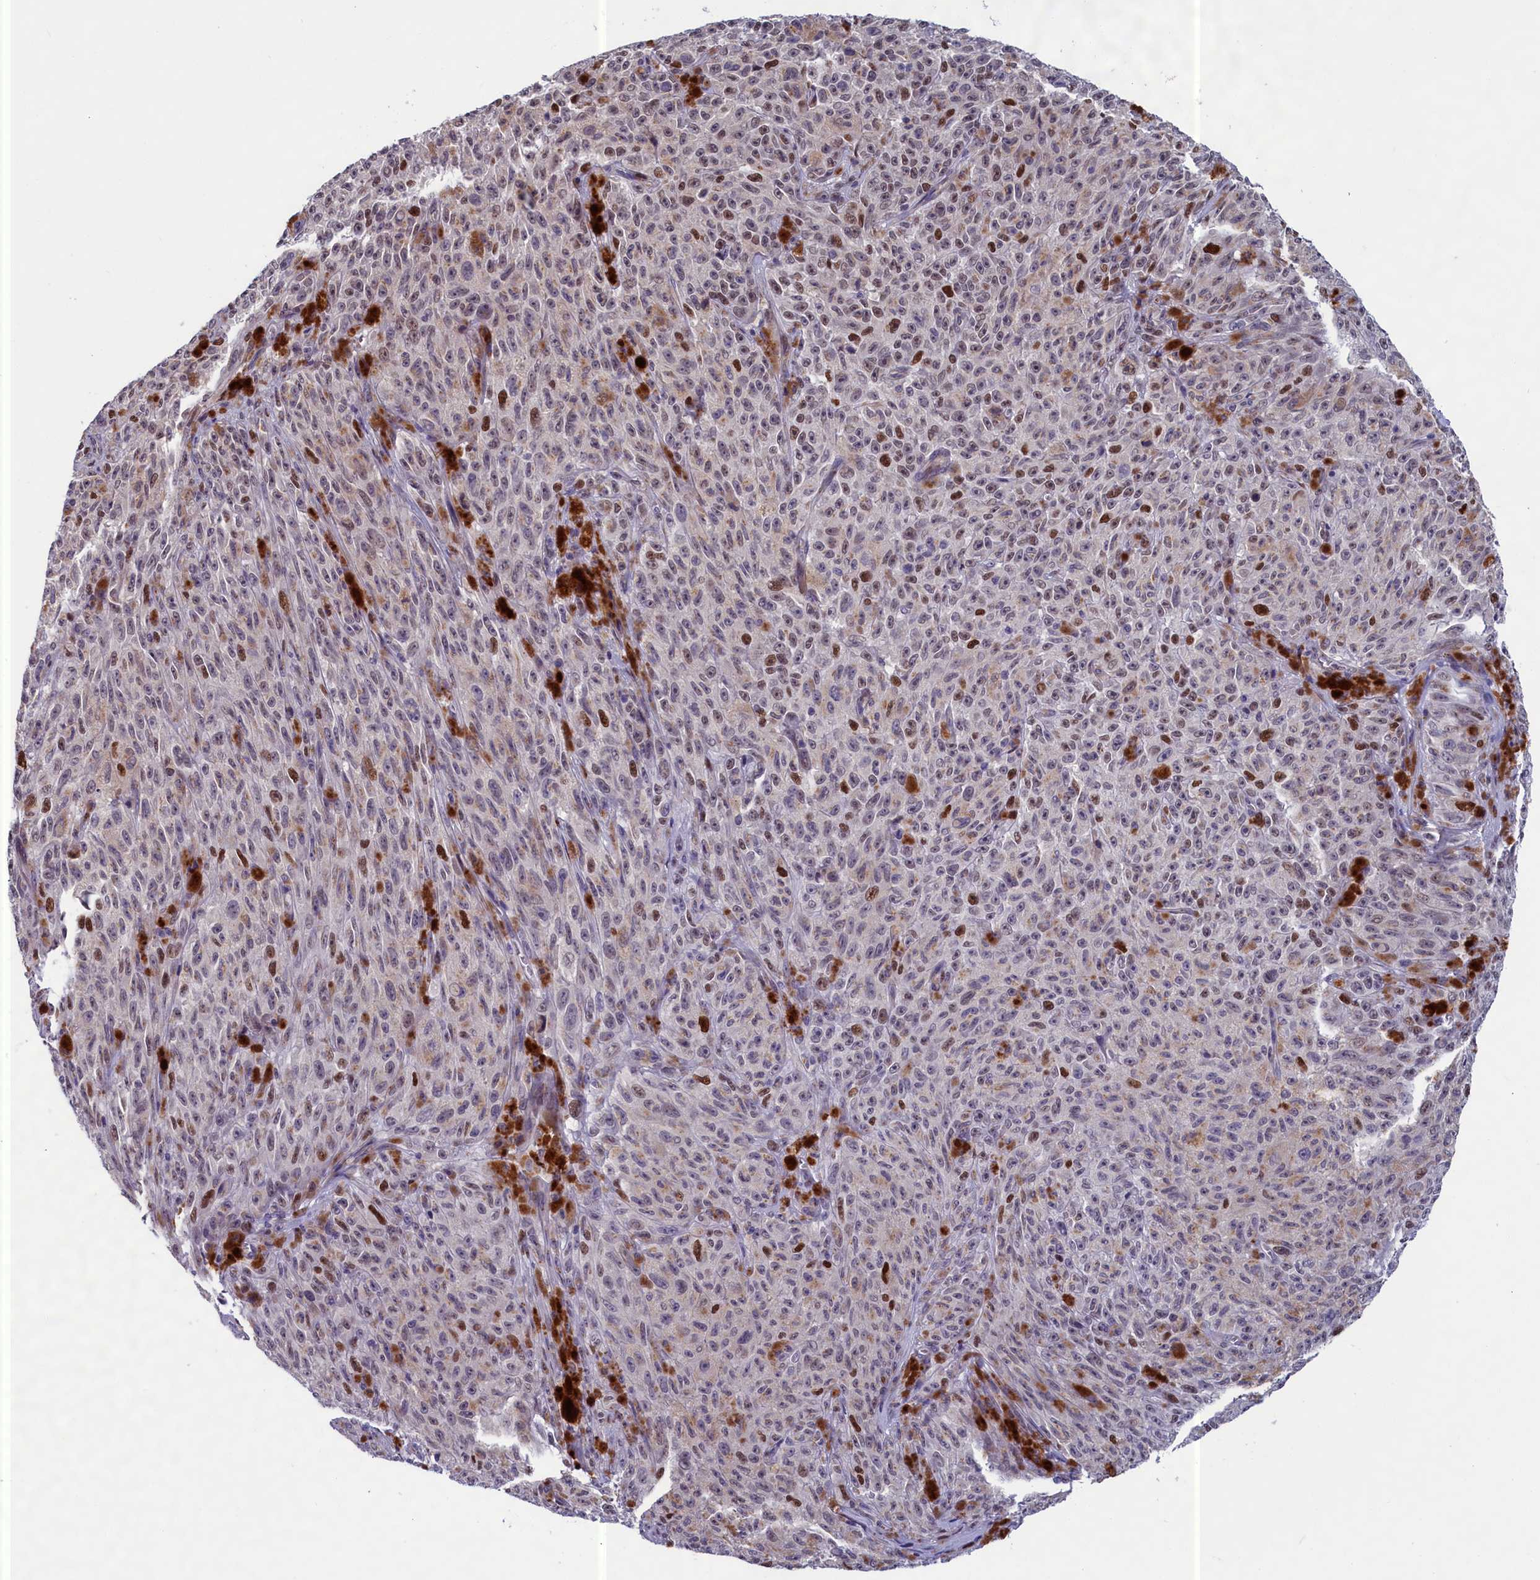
{"staining": {"intensity": "strong", "quantity": "<25%", "location": "nuclear"}, "tissue": "melanoma", "cell_type": "Tumor cells", "image_type": "cancer", "snomed": [{"axis": "morphology", "description": "Malignant melanoma, NOS"}, {"axis": "topography", "description": "Skin"}], "caption": "An image of human melanoma stained for a protein reveals strong nuclear brown staining in tumor cells.", "gene": "LIG1", "patient": {"sex": "female", "age": 82}}